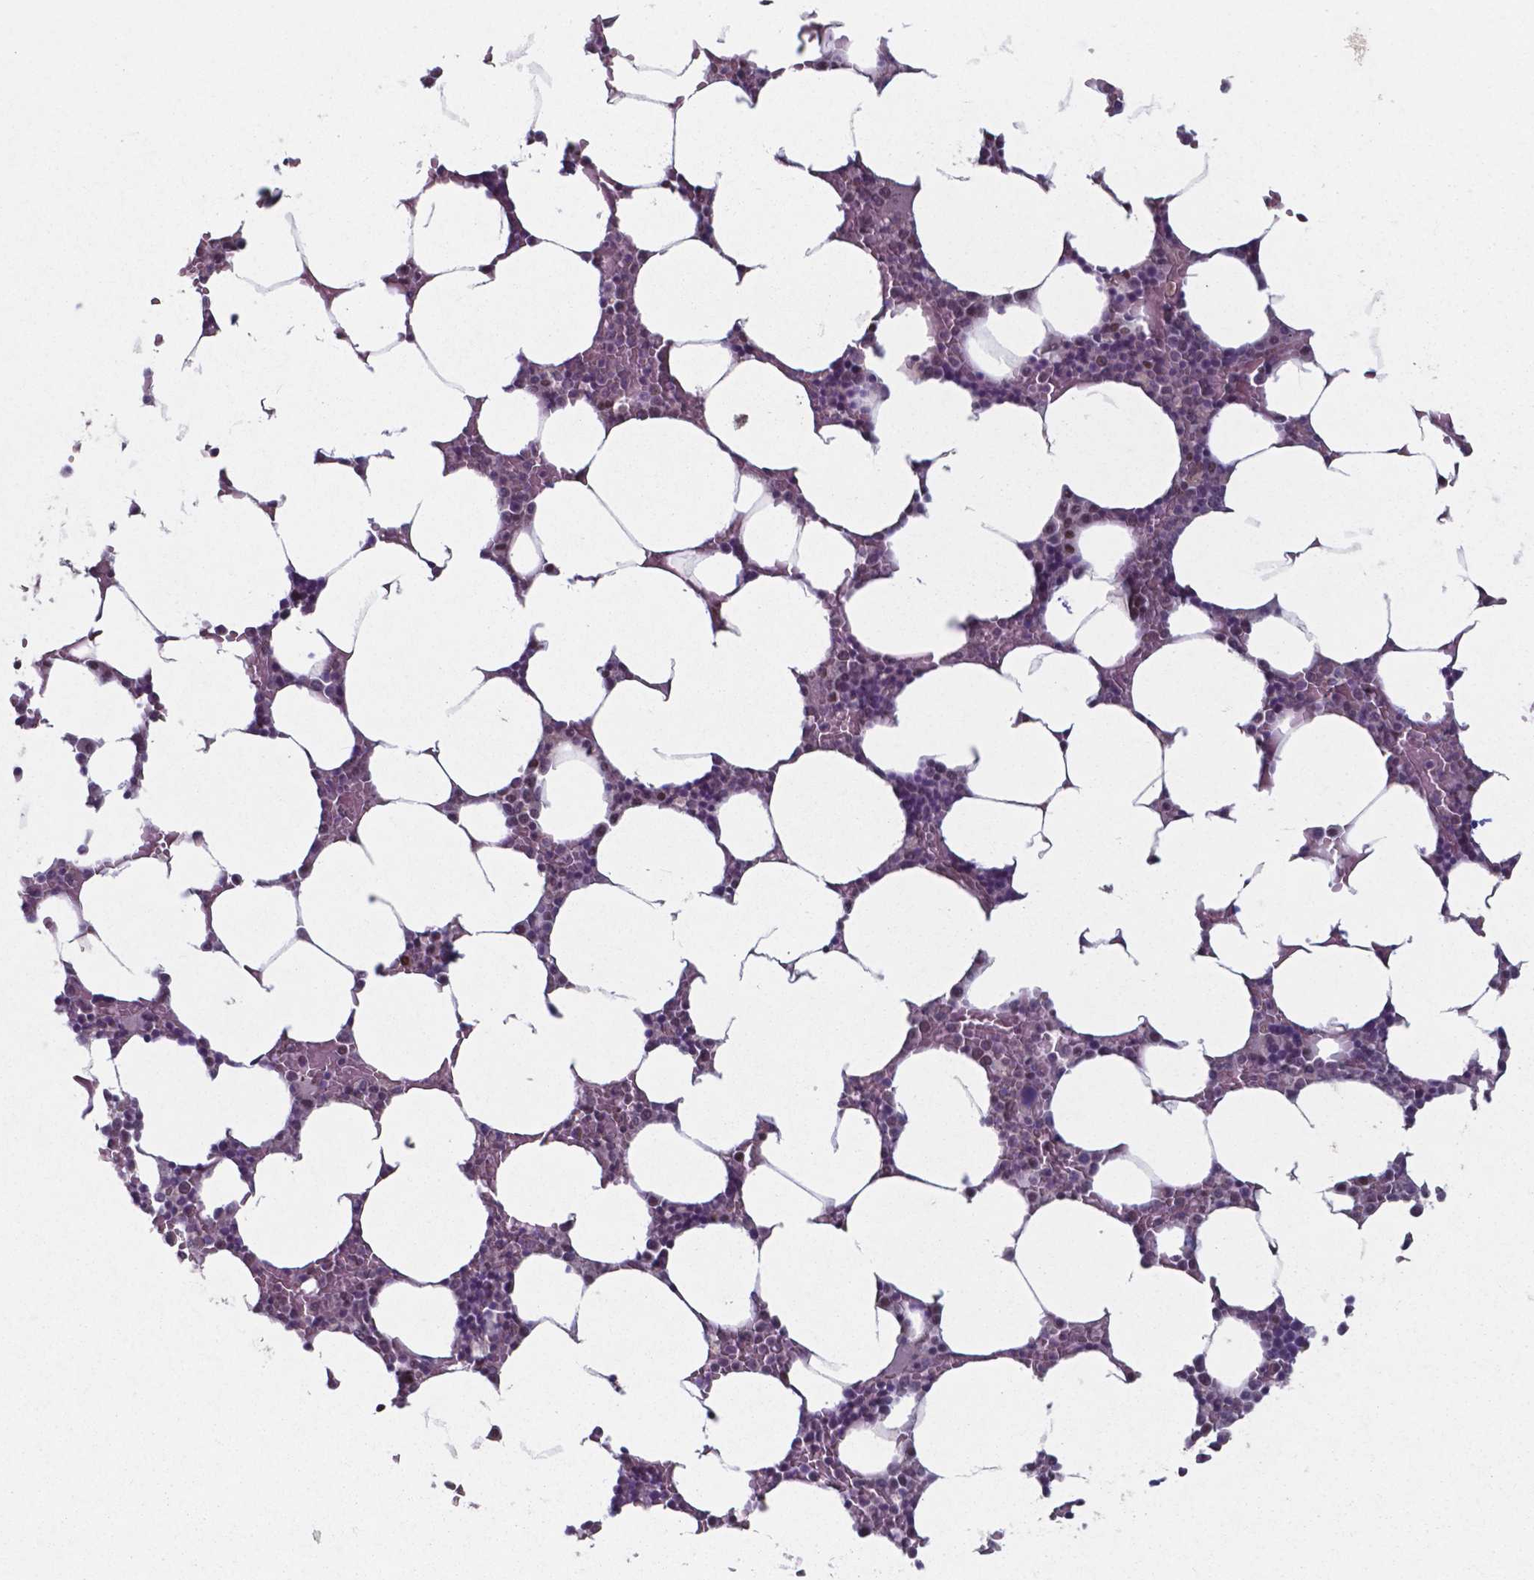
{"staining": {"intensity": "moderate", "quantity": "25%-75%", "location": "nuclear"}, "tissue": "bone marrow", "cell_type": "Hematopoietic cells", "image_type": "normal", "snomed": [{"axis": "morphology", "description": "Normal tissue, NOS"}, {"axis": "topography", "description": "Bone marrow"}], "caption": "Immunohistochemistry image of normal human bone marrow stained for a protein (brown), which exhibits medium levels of moderate nuclear expression in approximately 25%-75% of hematopoietic cells.", "gene": "UBA1", "patient": {"sex": "female", "age": 52}}